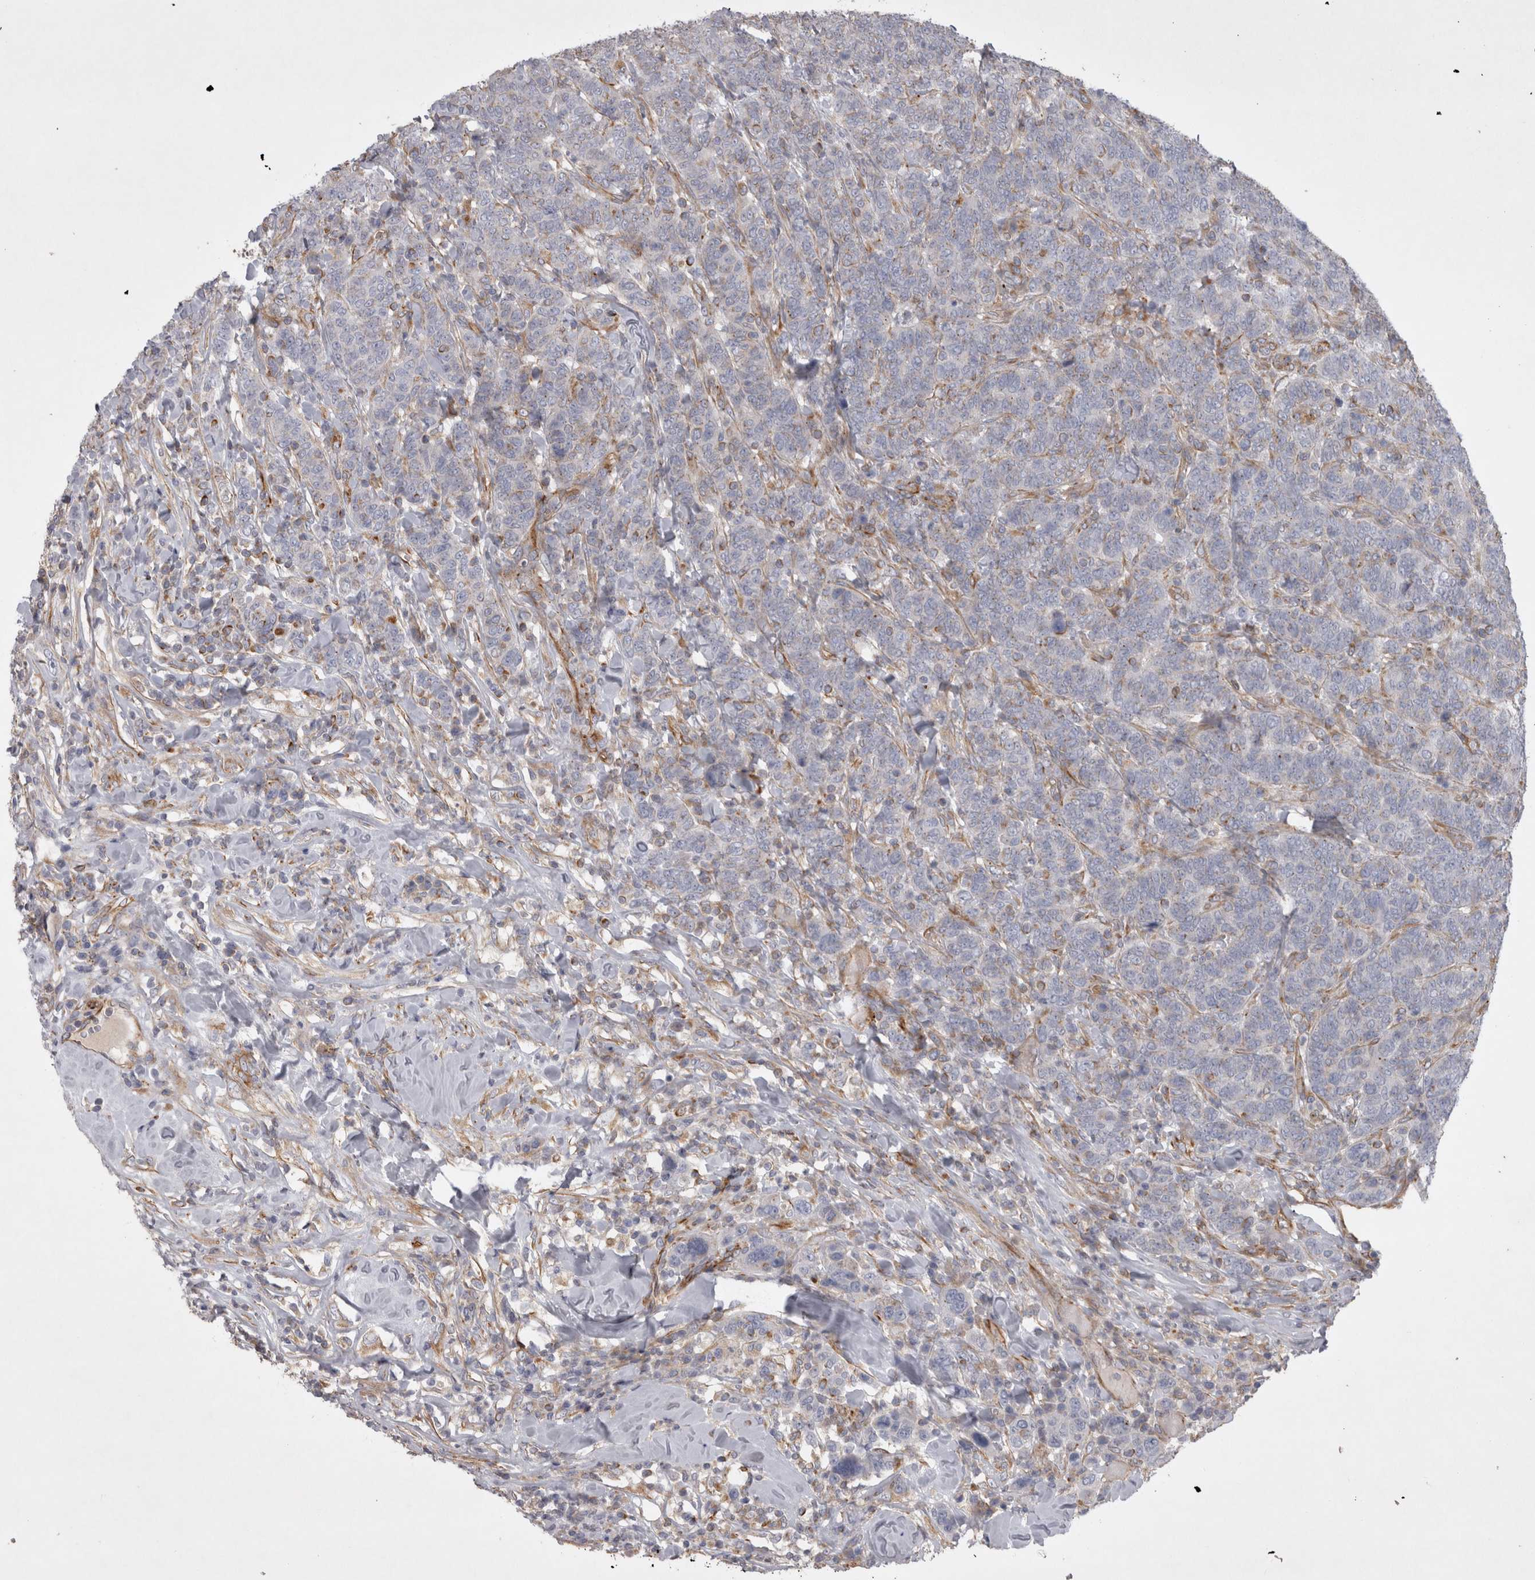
{"staining": {"intensity": "negative", "quantity": "none", "location": "none"}, "tissue": "breast cancer", "cell_type": "Tumor cells", "image_type": "cancer", "snomed": [{"axis": "morphology", "description": "Duct carcinoma"}, {"axis": "topography", "description": "Breast"}], "caption": "High power microscopy photomicrograph of an immunohistochemistry (IHC) histopathology image of breast cancer, revealing no significant positivity in tumor cells. (DAB immunohistochemistry with hematoxylin counter stain).", "gene": "STRADB", "patient": {"sex": "female", "age": 37}}